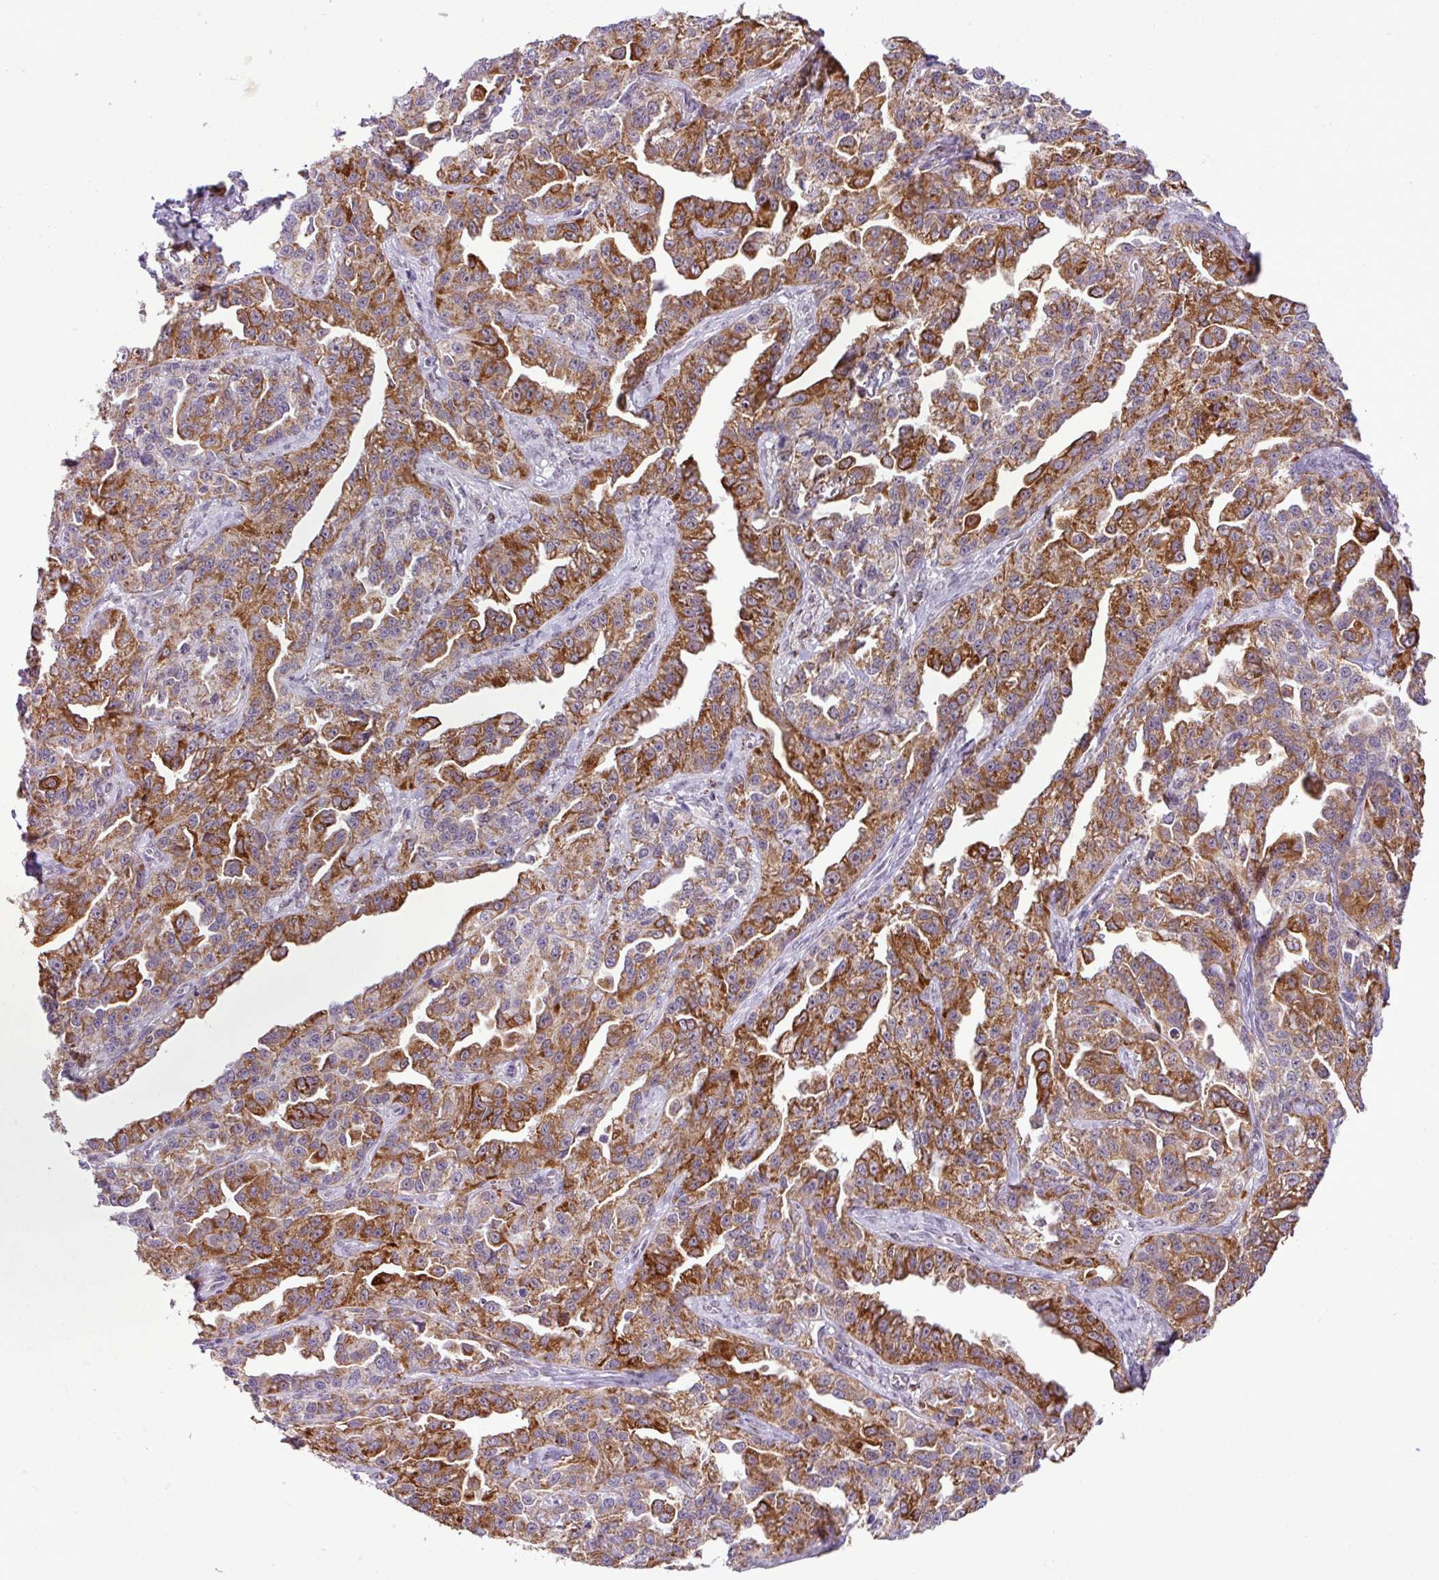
{"staining": {"intensity": "strong", "quantity": ">75%", "location": "cytoplasmic/membranous"}, "tissue": "ovarian cancer", "cell_type": "Tumor cells", "image_type": "cancer", "snomed": [{"axis": "morphology", "description": "Cystadenocarcinoma, serous, NOS"}, {"axis": "topography", "description": "Ovary"}], "caption": "Immunohistochemical staining of human ovarian cancer (serous cystadenocarcinoma) shows high levels of strong cytoplasmic/membranous staining in approximately >75% of tumor cells. (brown staining indicates protein expression, while blue staining denotes nuclei).", "gene": "SGPP1", "patient": {"sex": "female", "age": 75}}